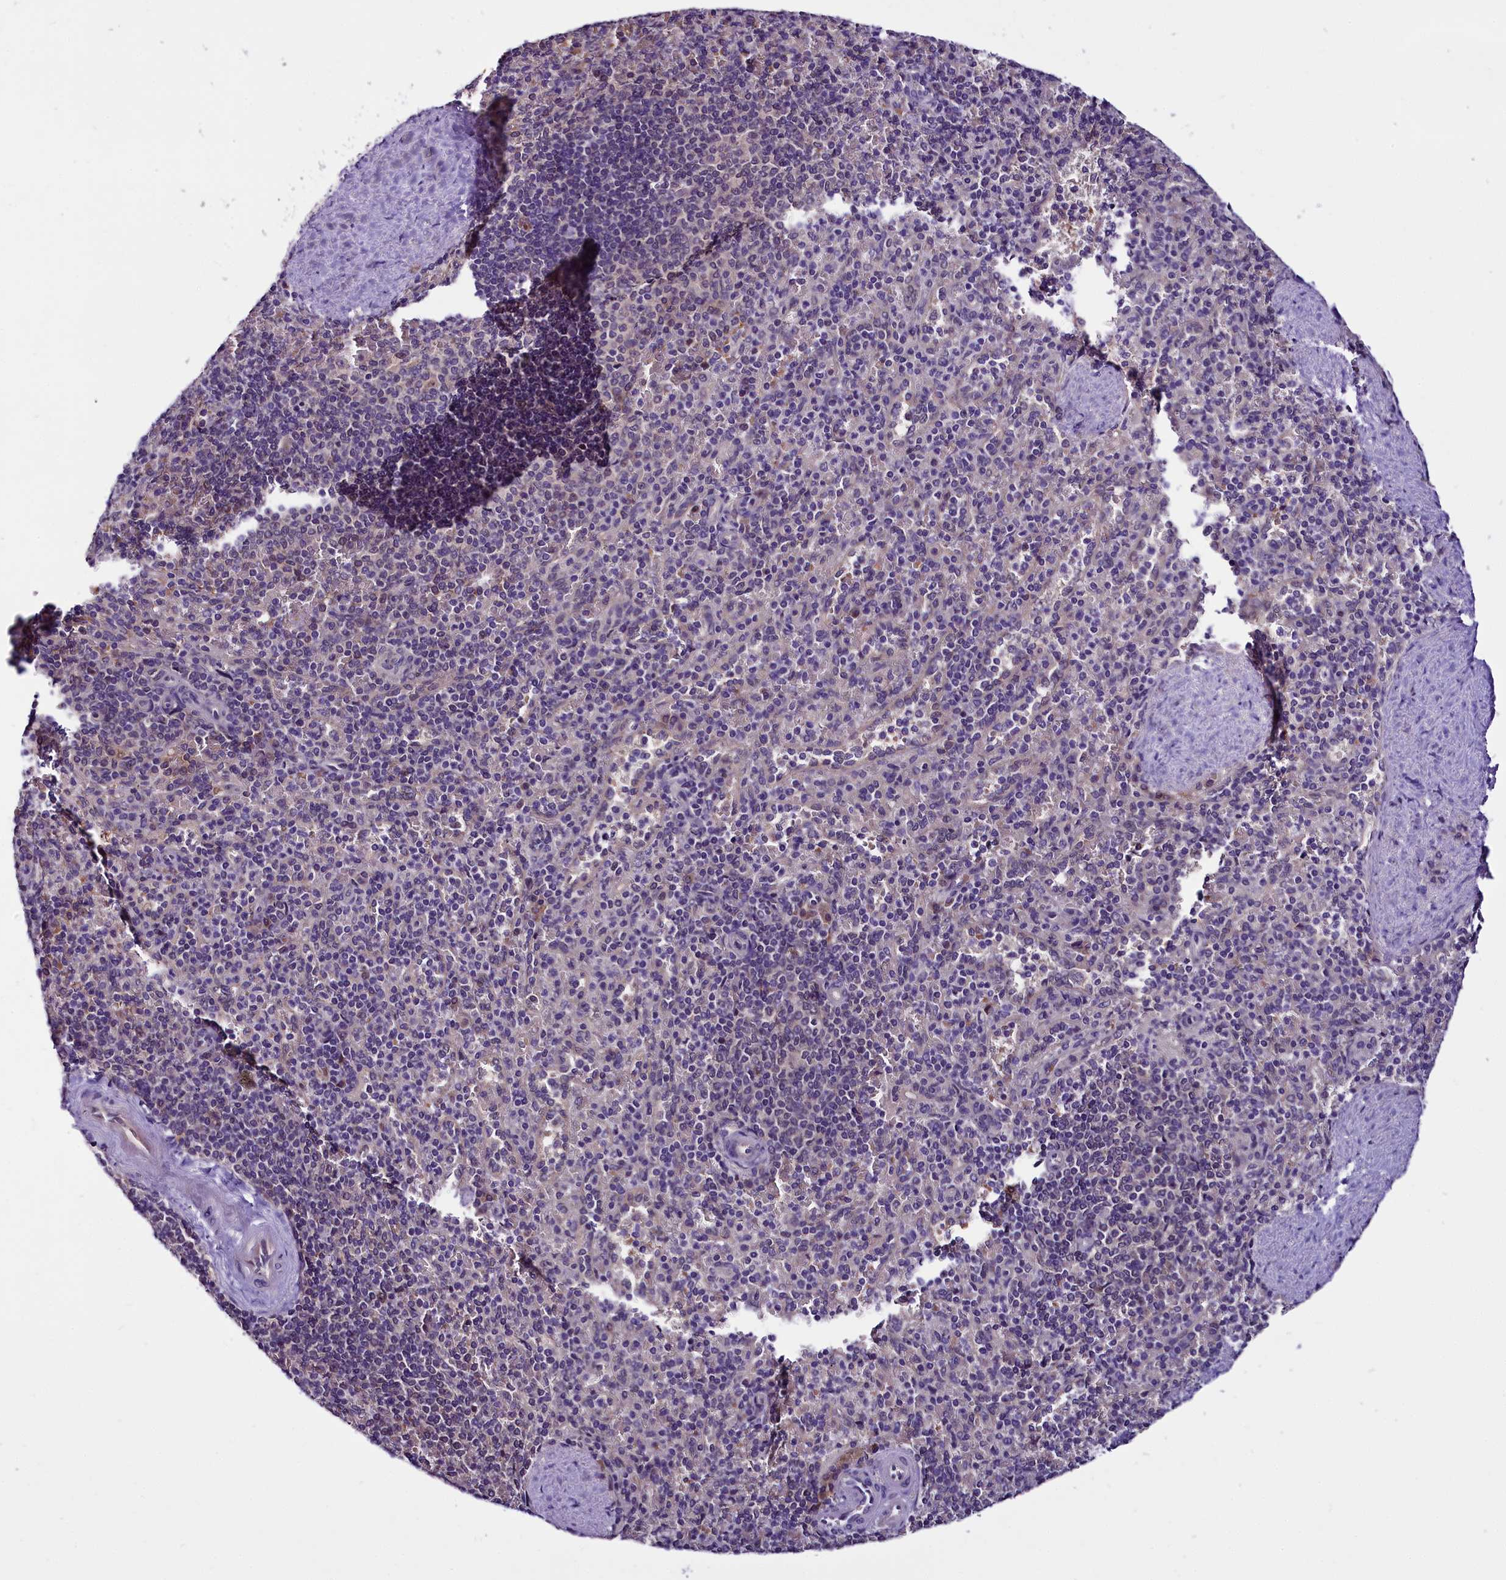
{"staining": {"intensity": "weak", "quantity": "<25%", "location": "cytoplasmic/membranous"}, "tissue": "spleen", "cell_type": "Cells in red pulp", "image_type": "normal", "snomed": [{"axis": "morphology", "description": "Normal tissue, NOS"}, {"axis": "topography", "description": "Spleen"}], "caption": "This is an IHC micrograph of normal spleen. There is no expression in cells in red pulp.", "gene": "C9orf40", "patient": {"sex": "male", "age": 82}}